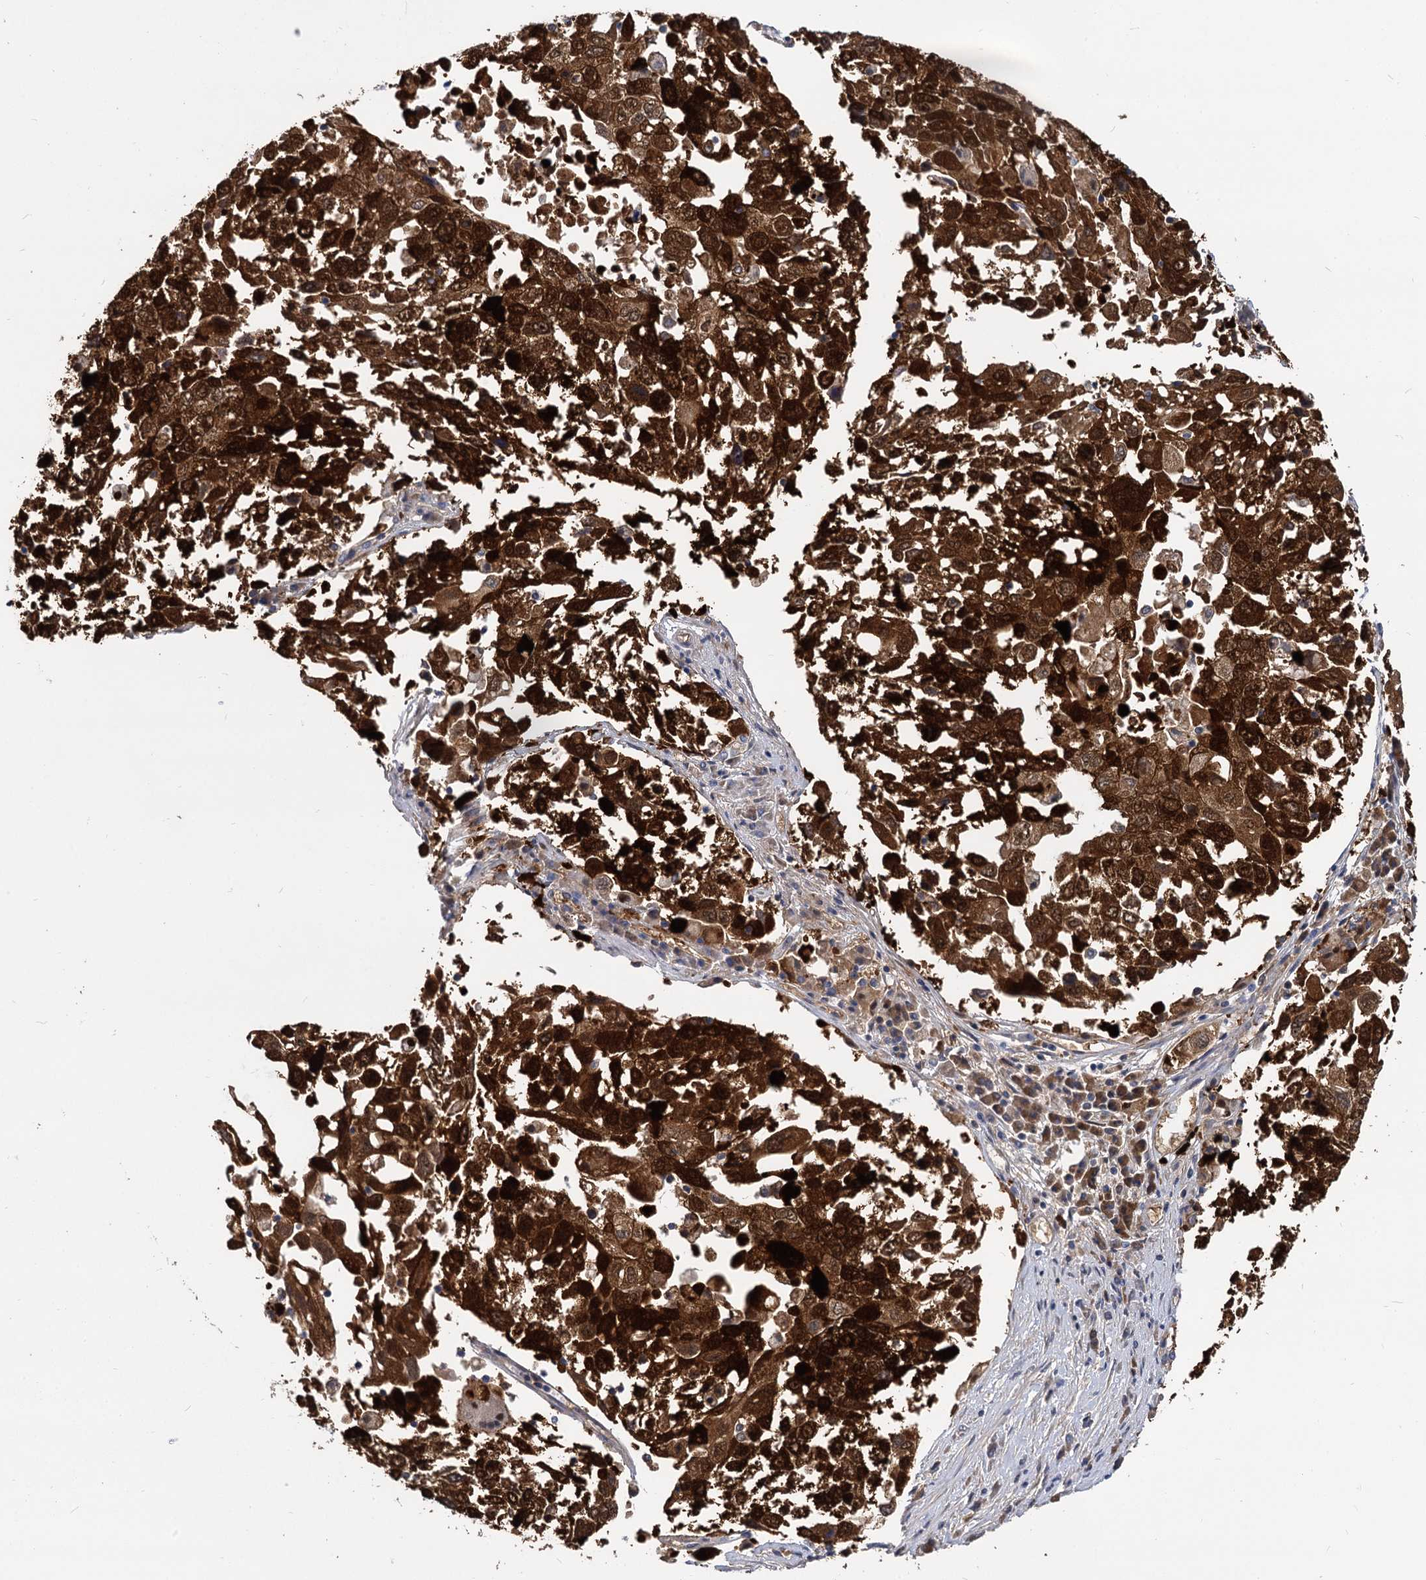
{"staining": {"intensity": "strong", "quantity": ">75%", "location": "cytoplasmic/membranous,nuclear"}, "tissue": "lung cancer", "cell_type": "Tumor cells", "image_type": "cancer", "snomed": [{"axis": "morphology", "description": "Squamous cell carcinoma, NOS"}, {"axis": "topography", "description": "Lung"}], "caption": "Immunohistochemistry (IHC) (DAB (3,3'-diaminobenzidine)) staining of lung squamous cell carcinoma shows strong cytoplasmic/membranous and nuclear protein expression in about >75% of tumor cells. (DAB (3,3'-diaminobenzidine) = brown stain, brightfield microscopy at high magnification).", "gene": "GCLC", "patient": {"sex": "male", "age": 65}}